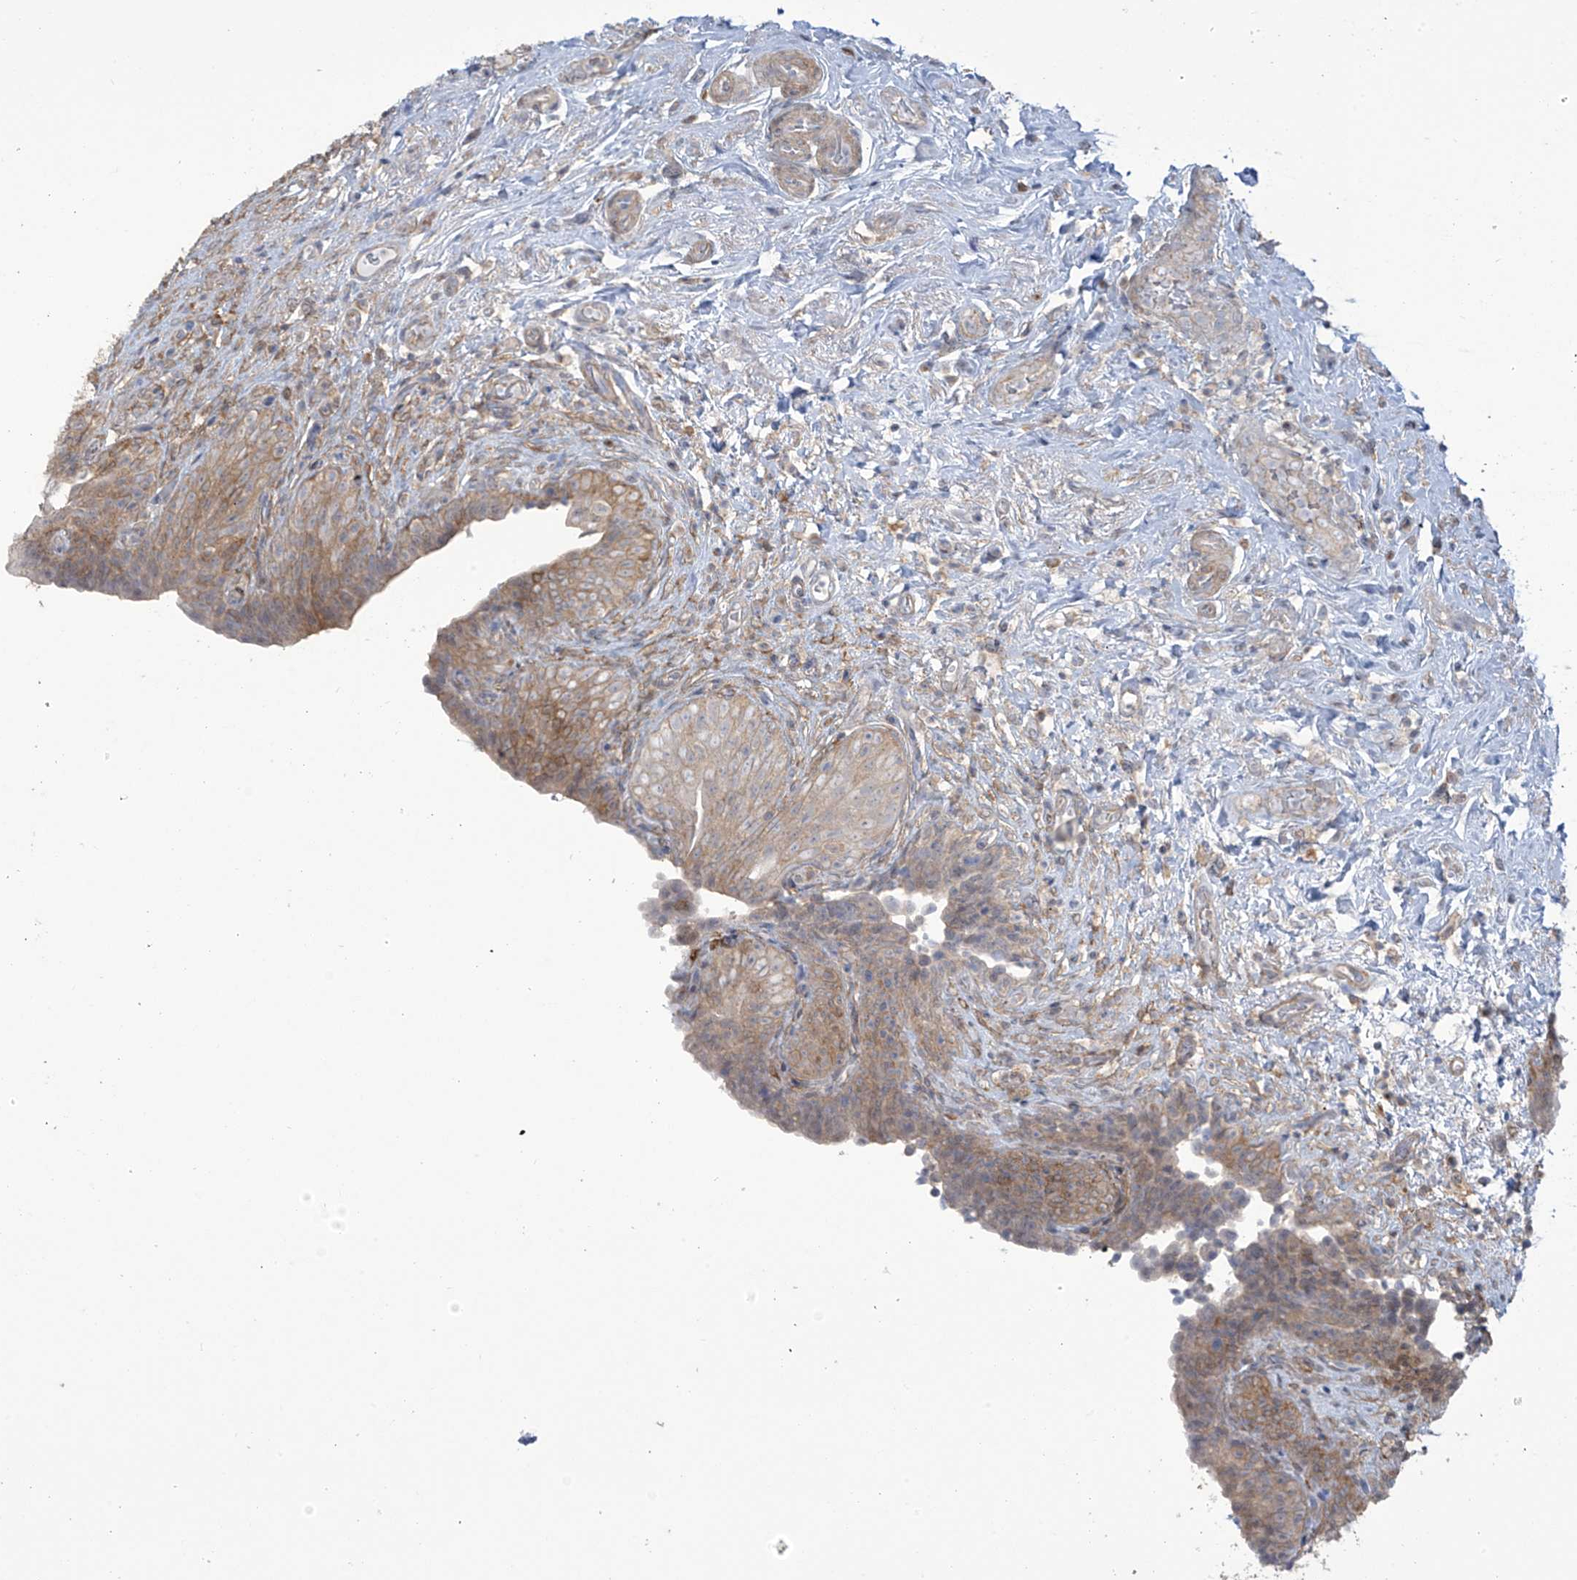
{"staining": {"intensity": "moderate", "quantity": "25%-75%", "location": "cytoplasmic/membranous"}, "tissue": "urinary bladder", "cell_type": "Urothelial cells", "image_type": "normal", "snomed": [{"axis": "morphology", "description": "Normal tissue, NOS"}, {"axis": "topography", "description": "Urinary bladder"}], "caption": "Immunohistochemistry (IHC) image of benign urinary bladder: urinary bladder stained using immunohistochemistry shows medium levels of moderate protein expression localized specifically in the cytoplasmic/membranous of urothelial cells, appearing as a cytoplasmic/membranous brown color.", "gene": "TAGAP", "patient": {"sex": "male", "age": 83}}